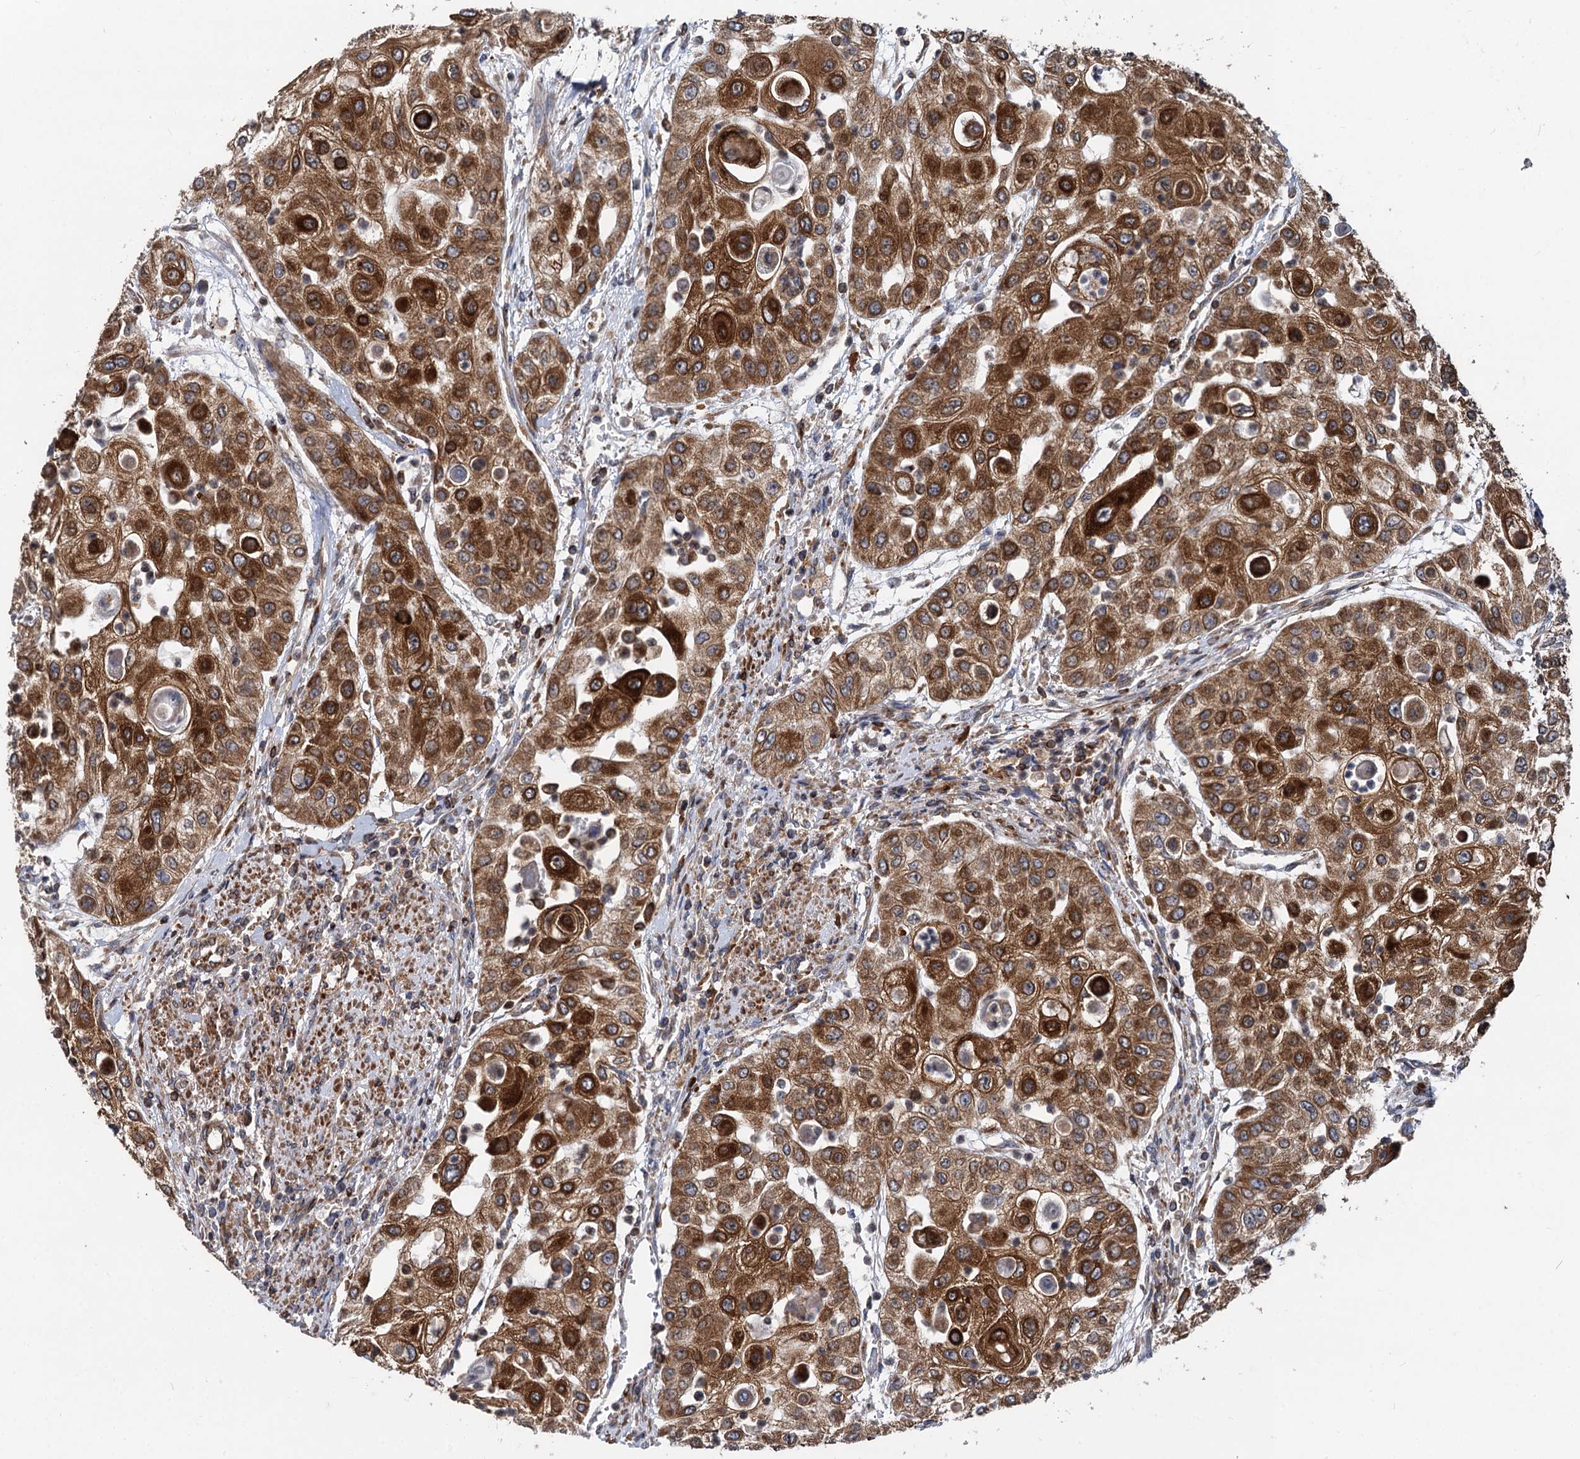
{"staining": {"intensity": "strong", "quantity": ">75%", "location": "cytoplasmic/membranous"}, "tissue": "urothelial cancer", "cell_type": "Tumor cells", "image_type": "cancer", "snomed": [{"axis": "morphology", "description": "Urothelial carcinoma, High grade"}, {"axis": "topography", "description": "Urinary bladder"}], "caption": "Human urothelial carcinoma (high-grade) stained with a brown dye exhibits strong cytoplasmic/membranous positive expression in approximately >75% of tumor cells.", "gene": "STIM1", "patient": {"sex": "female", "age": 79}}